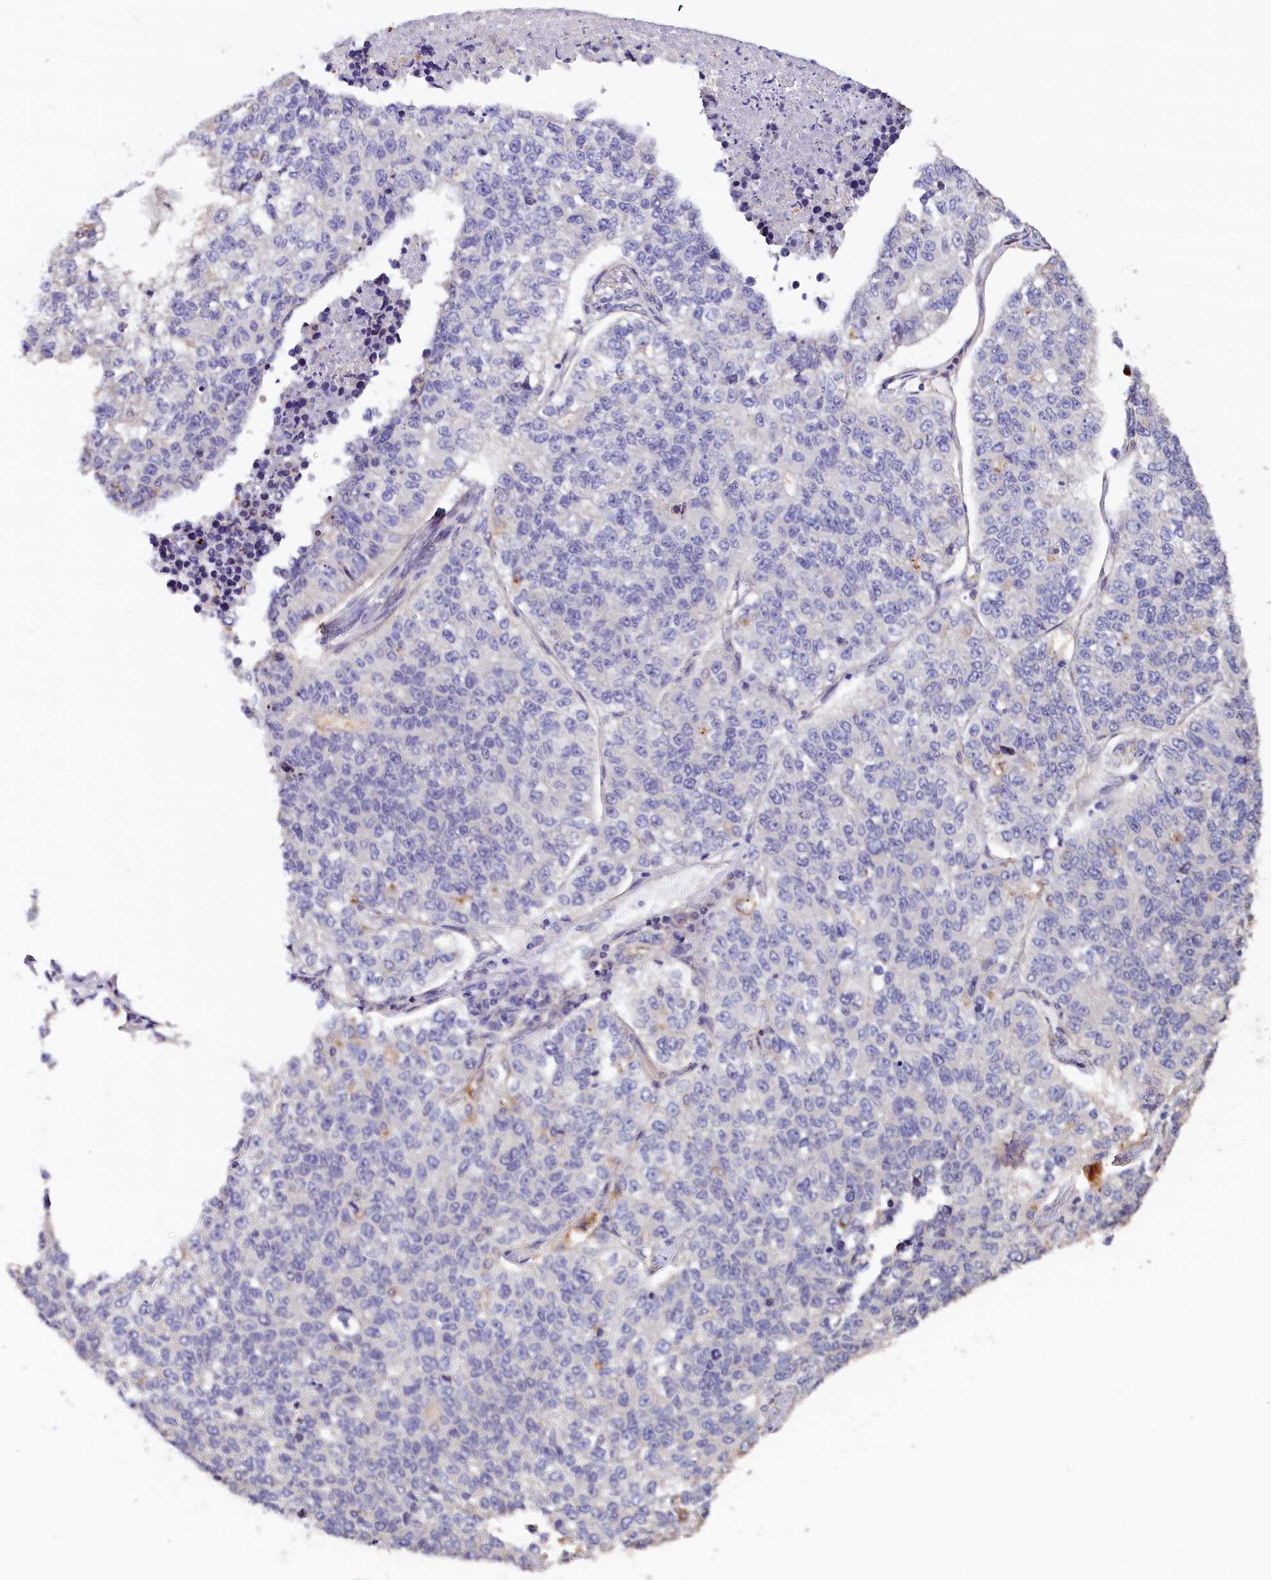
{"staining": {"intensity": "negative", "quantity": "none", "location": "none"}, "tissue": "lung cancer", "cell_type": "Tumor cells", "image_type": "cancer", "snomed": [{"axis": "morphology", "description": "Adenocarcinoma, NOS"}, {"axis": "topography", "description": "Lung"}], "caption": "IHC micrograph of neoplastic tissue: human adenocarcinoma (lung) stained with DAB (3,3'-diaminobenzidine) exhibits no significant protein expression in tumor cells.", "gene": "KATNB1", "patient": {"sex": "male", "age": 49}}